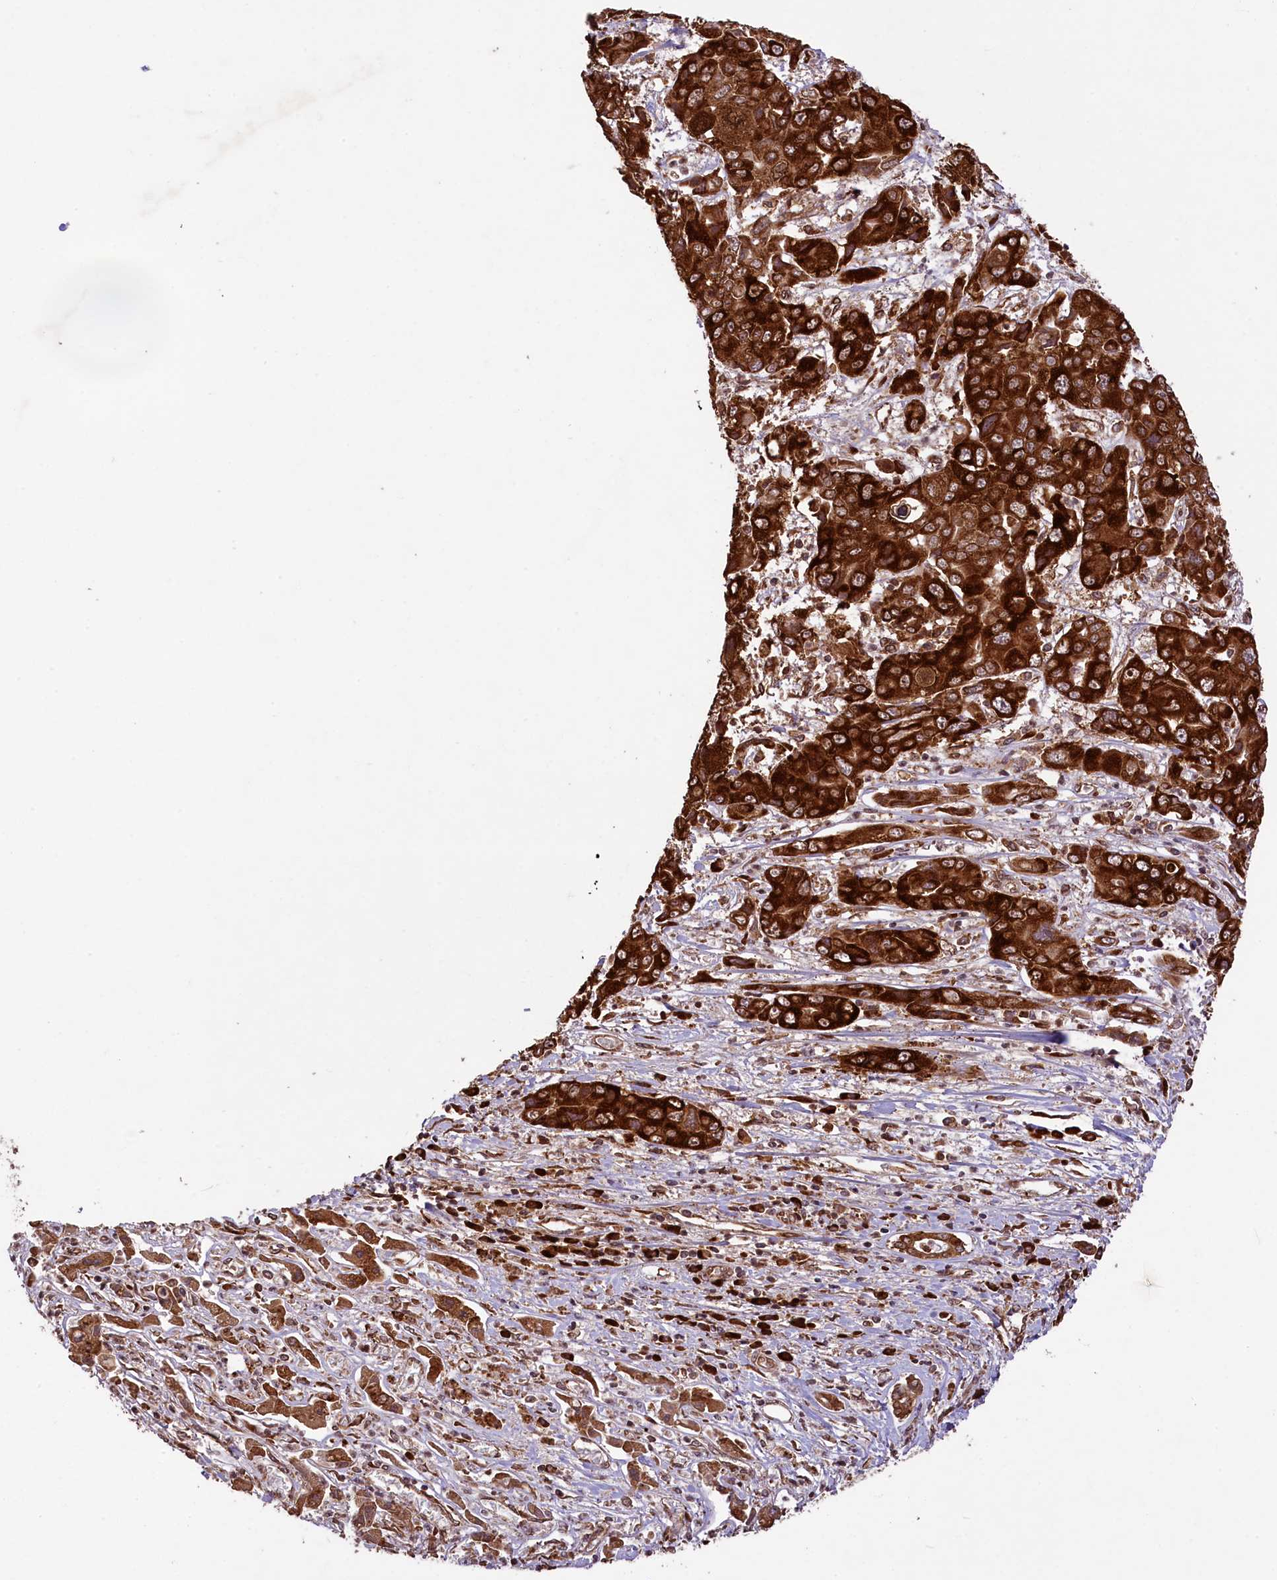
{"staining": {"intensity": "strong", "quantity": ">75%", "location": "cytoplasmic/membranous"}, "tissue": "liver cancer", "cell_type": "Tumor cells", "image_type": "cancer", "snomed": [{"axis": "morphology", "description": "Cholangiocarcinoma"}, {"axis": "topography", "description": "Liver"}], "caption": "Immunohistochemical staining of human liver cholangiocarcinoma reveals high levels of strong cytoplasmic/membranous protein positivity in approximately >75% of tumor cells. Ihc stains the protein in brown and the nuclei are stained blue.", "gene": "LARP4", "patient": {"sex": "male", "age": 67}}